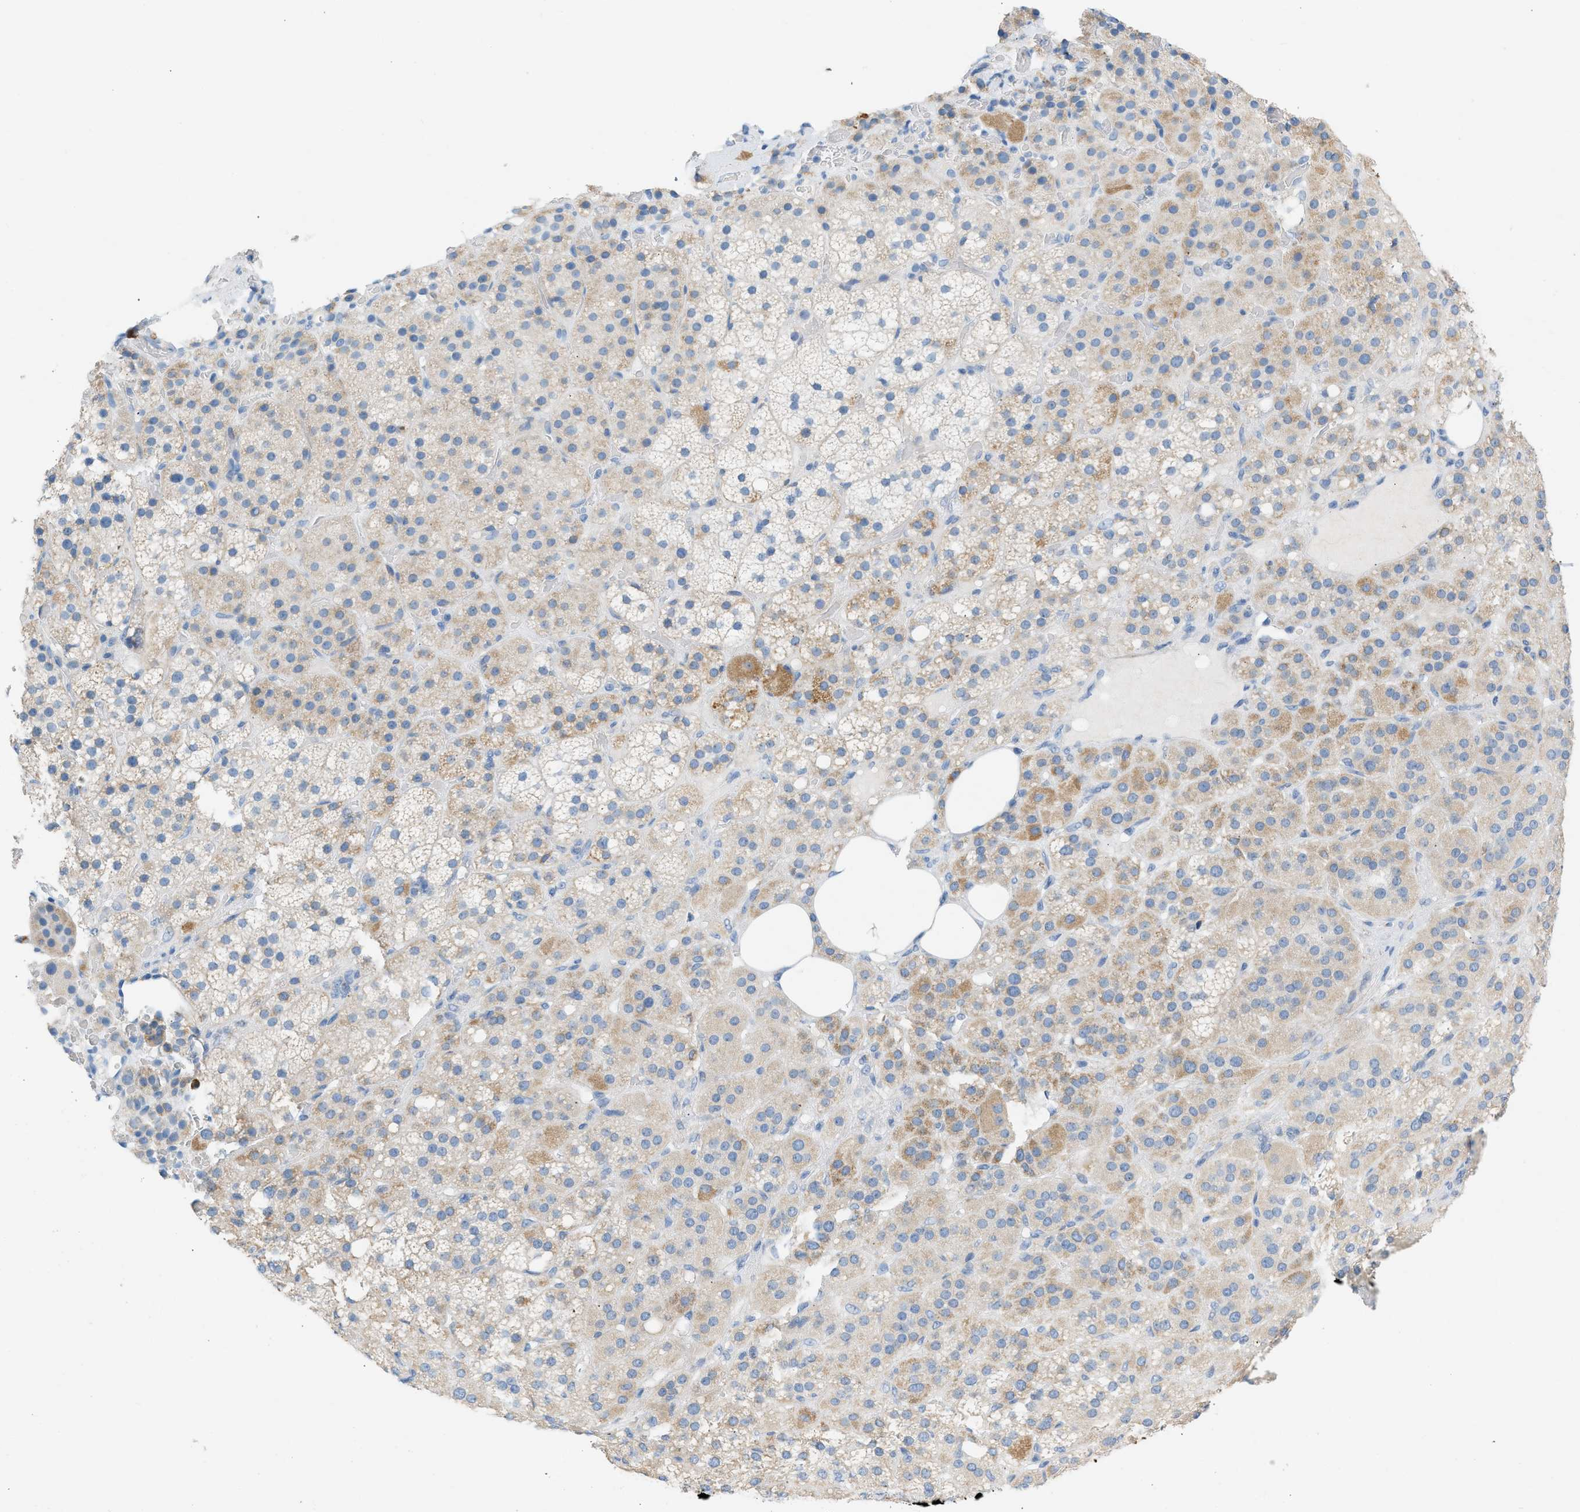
{"staining": {"intensity": "moderate", "quantity": ">75%", "location": "cytoplasmic/membranous"}, "tissue": "adrenal gland", "cell_type": "Glandular cells", "image_type": "normal", "snomed": [{"axis": "morphology", "description": "Normal tissue, NOS"}, {"axis": "topography", "description": "Adrenal gland"}], "caption": "Protein staining by IHC demonstrates moderate cytoplasmic/membranous positivity in about >75% of glandular cells in benign adrenal gland. The protein is stained brown, and the nuclei are stained in blue (DAB IHC with brightfield microscopy, high magnification).", "gene": "NDUFS8", "patient": {"sex": "female", "age": 59}}